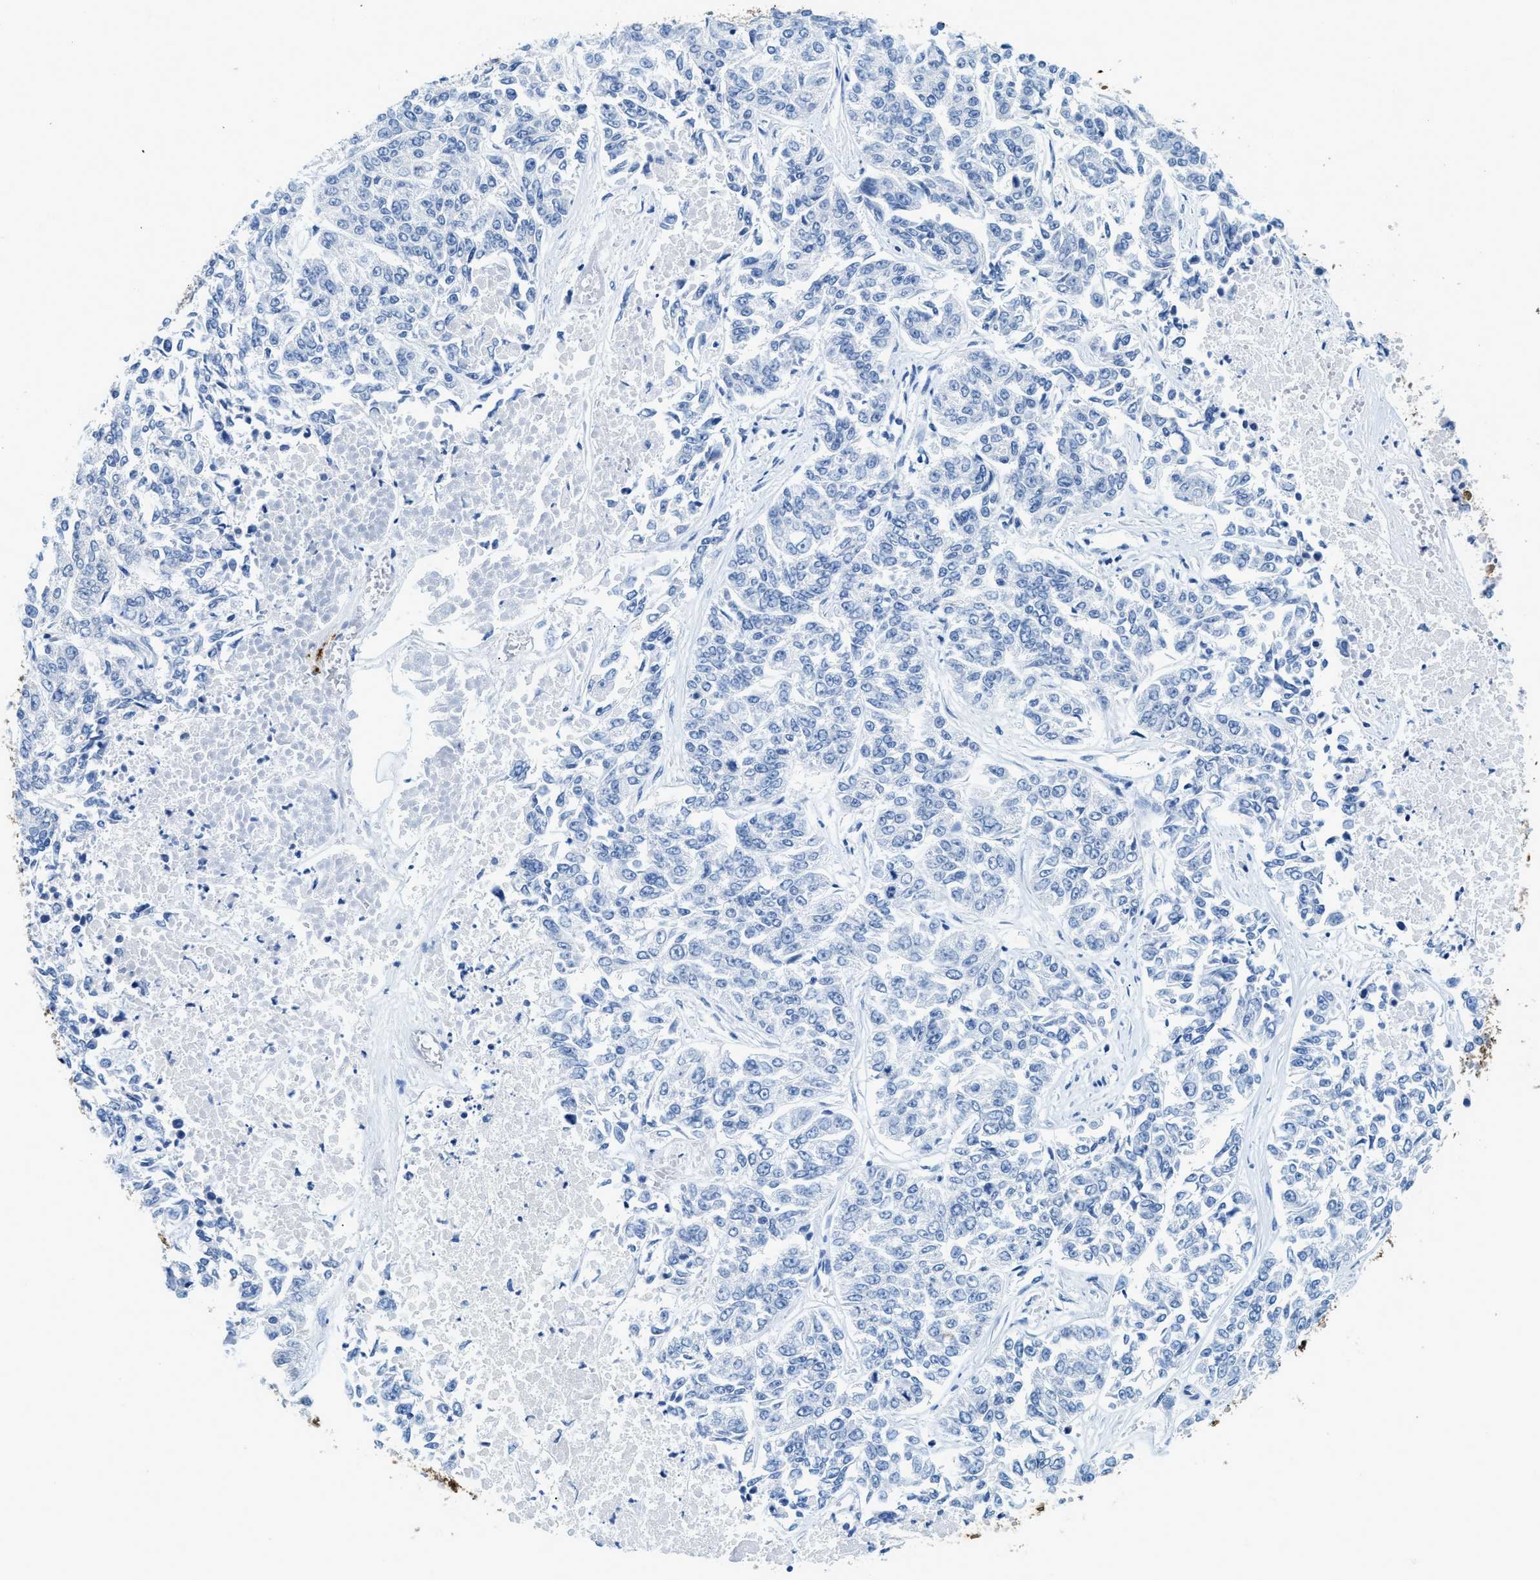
{"staining": {"intensity": "negative", "quantity": "none", "location": "none"}, "tissue": "lung cancer", "cell_type": "Tumor cells", "image_type": "cancer", "snomed": [{"axis": "morphology", "description": "Adenocarcinoma, NOS"}, {"axis": "topography", "description": "Lung"}], "caption": "Immunohistochemistry (IHC) photomicrograph of neoplastic tissue: human adenocarcinoma (lung) stained with DAB shows no significant protein expression in tumor cells.", "gene": "TPSAB1", "patient": {"sex": "male", "age": 84}}